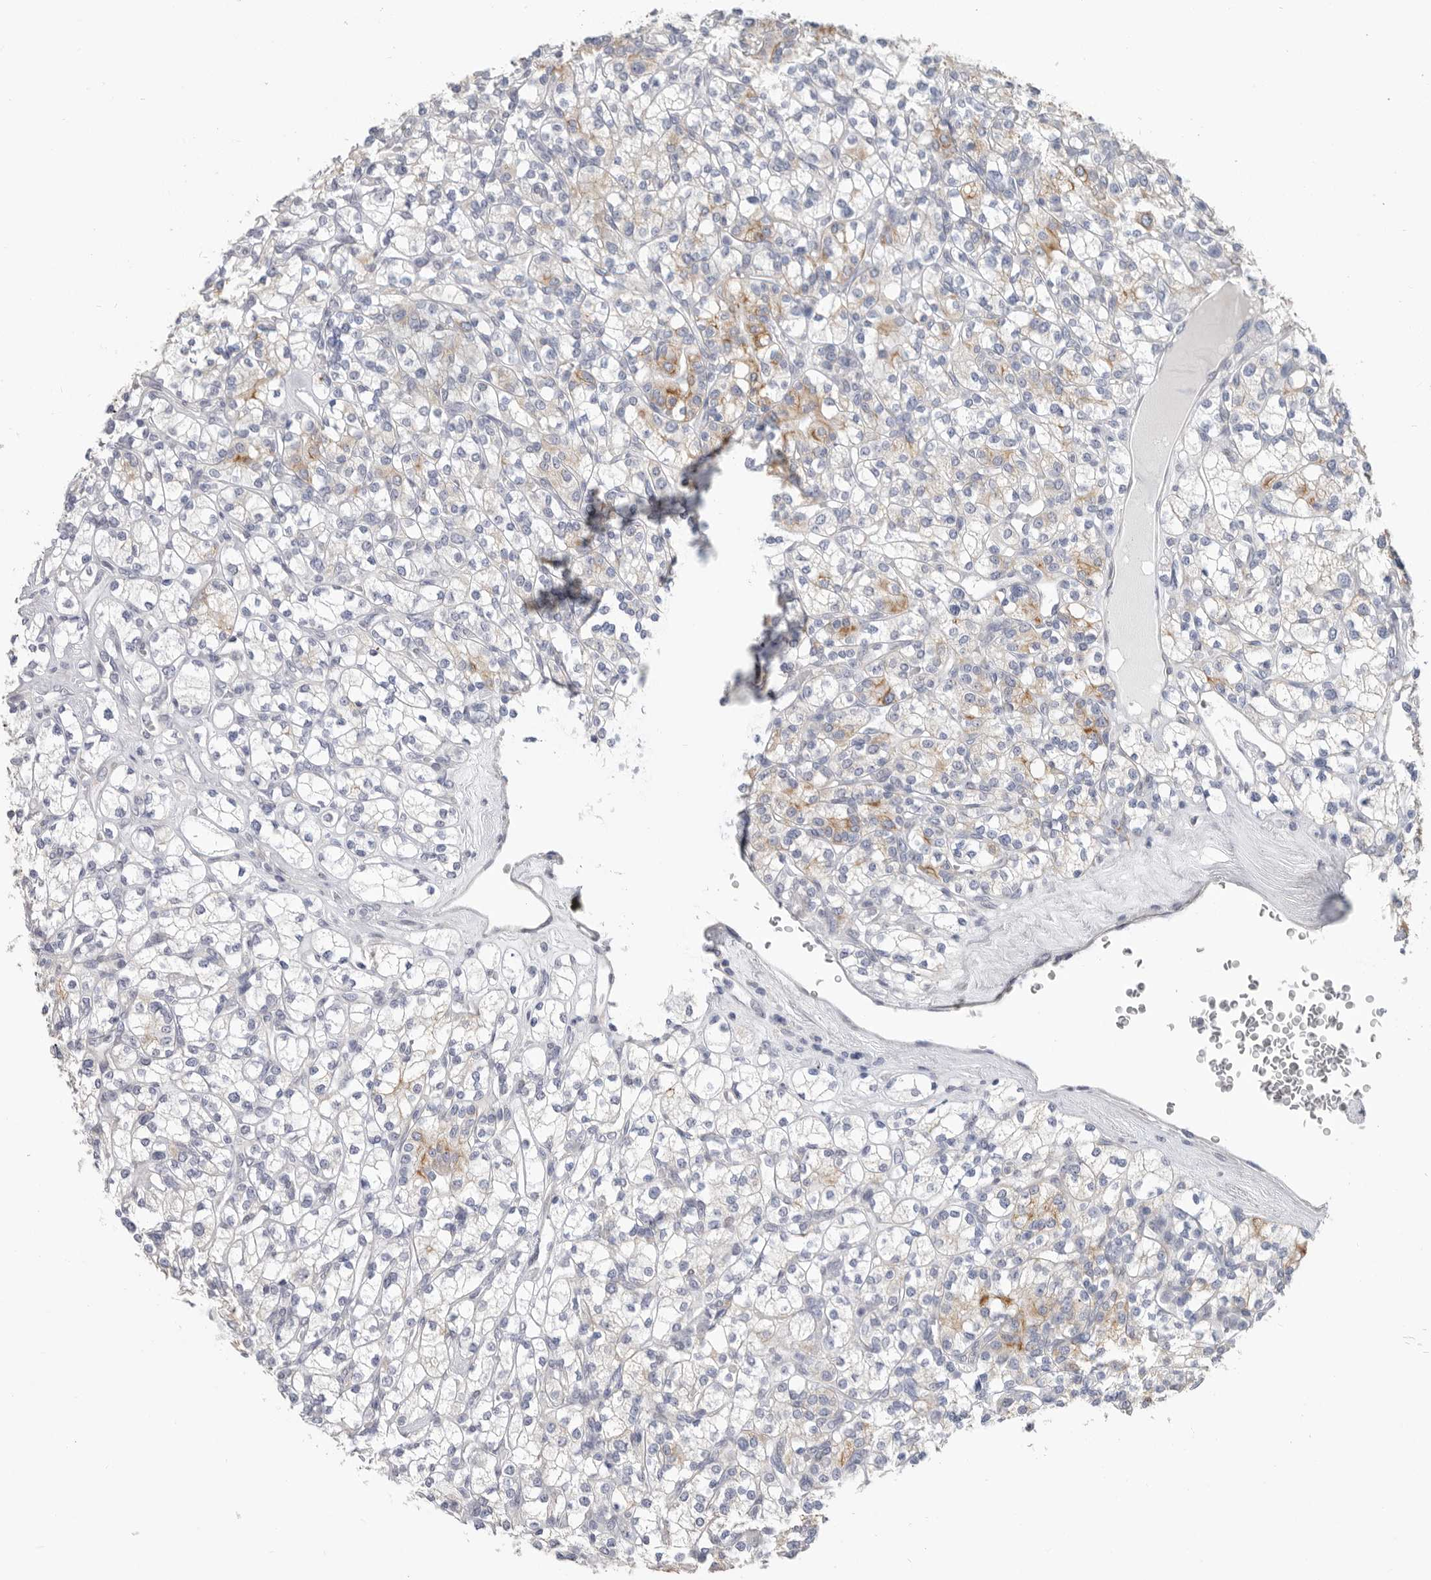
{"staining": {"intensity": "moderate", "quantity": "<25%", "location": "cytoplasmic/membranous"}, "tissue": "renal cancer", "cell_type": "Tumor cells", "image_type": "cancer", "snomed": [{"axis": "morphology", "description": "Adenocarcinoma, NOS"}, {"axis": "topography", "description": "Kidney"}], "caption": "Renal cancer stained for a protein (brown) reveals moderate cytoplasmic/membranous positive expression in about <25% of tumor cells.", "gene": "MTFR1L", "patient": {"sex": "male", "age": 77}}